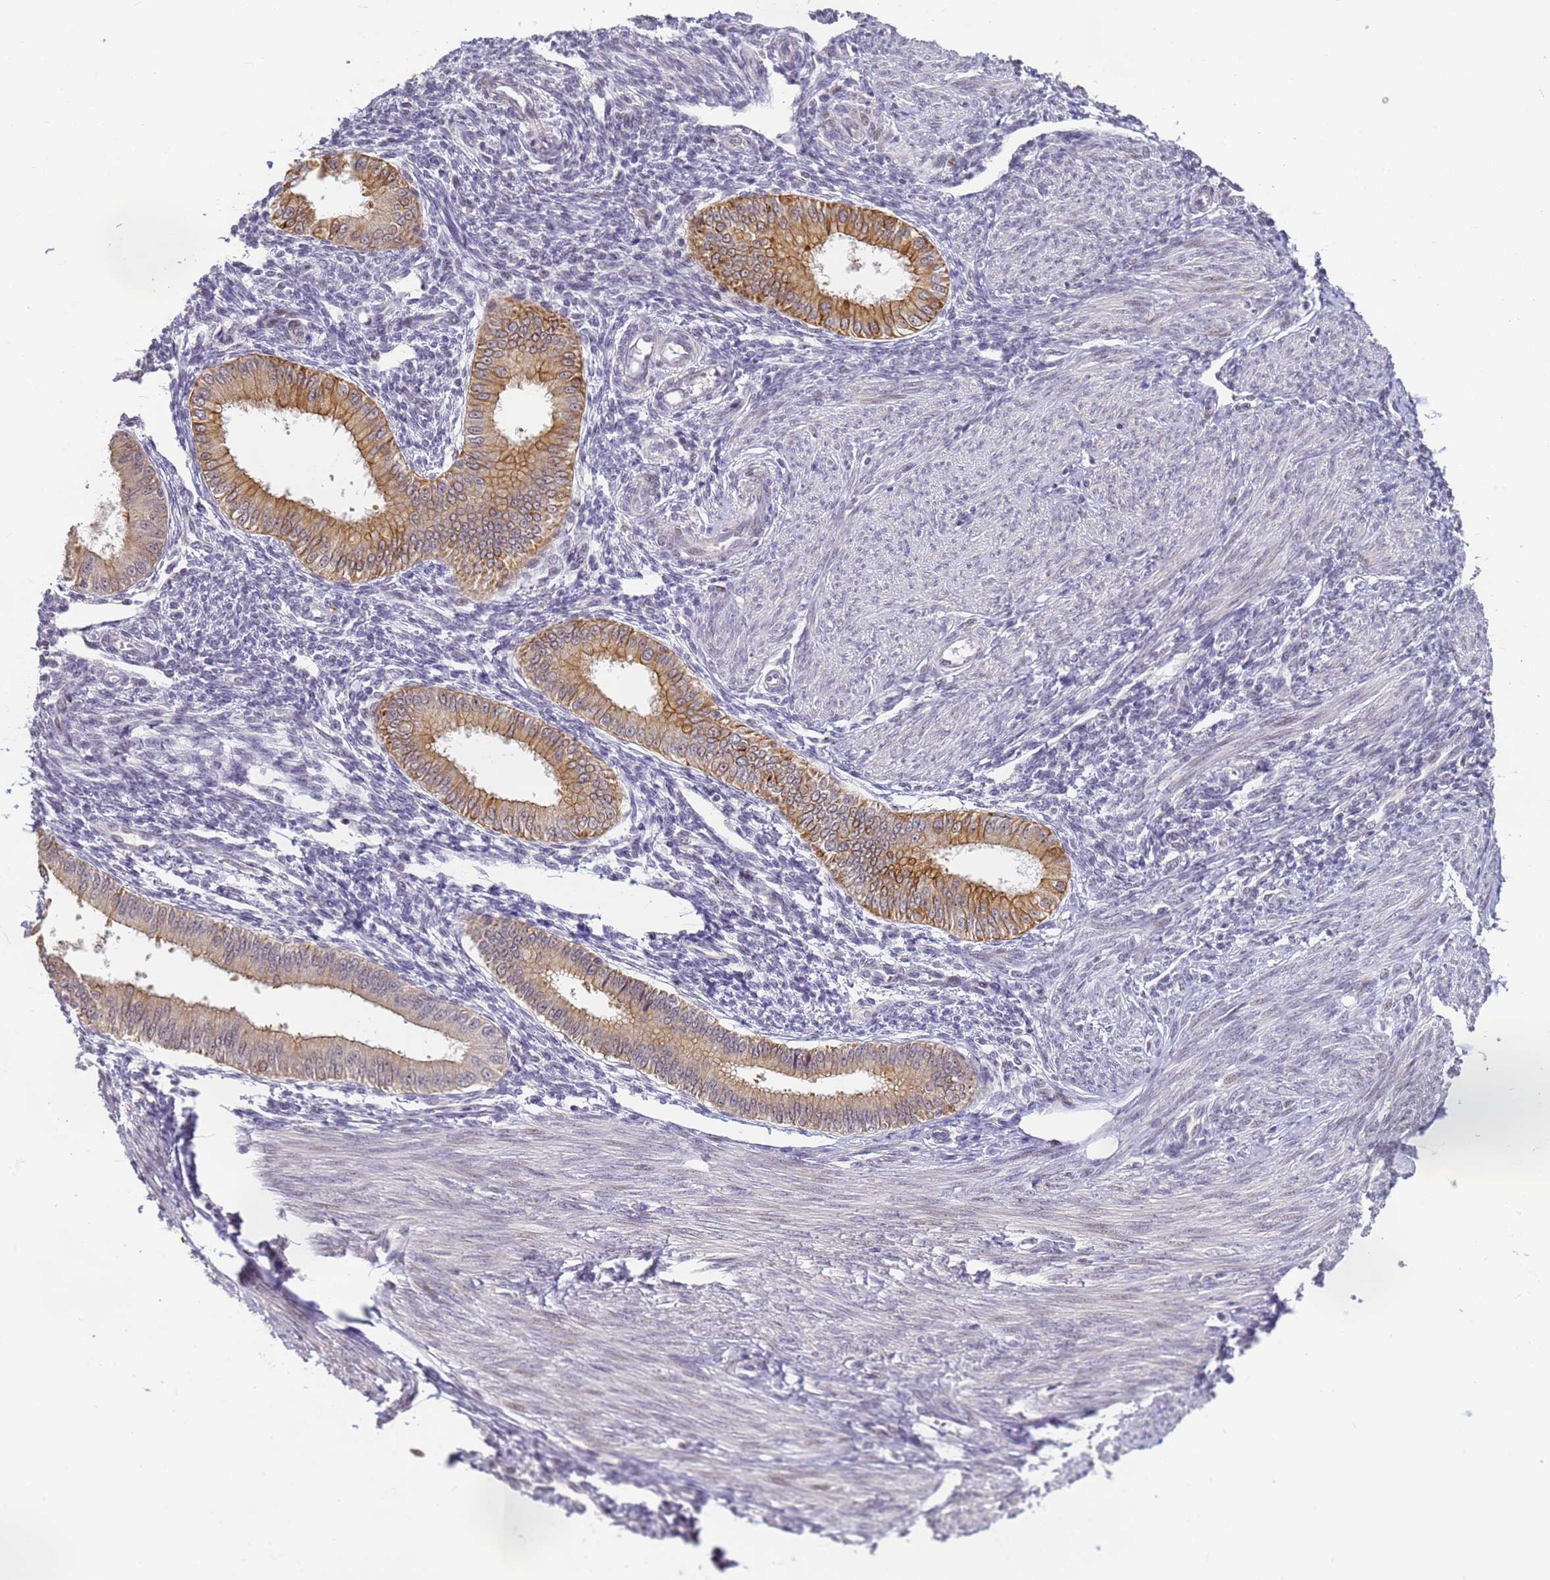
{"staining": {"intensity": "negative", "quantity": "none", "location": "none"}, "tissue": "endometrium", "cell_type": "Cells in endometrial stroma", "image_type": "normal", "snomed": [{"axis": "morphology", "description": "Normal tissue, NOS"}, {"axis": "topography", "description": "Uterus"}, {"axis": "topography", "description": "Endometrium"}], "caption": "The micrograph shows no staining of cells in endometrial stroma in benign endometrium.", "gene": "VWA3A", "patient": {"sex": "female", "age": 48}}